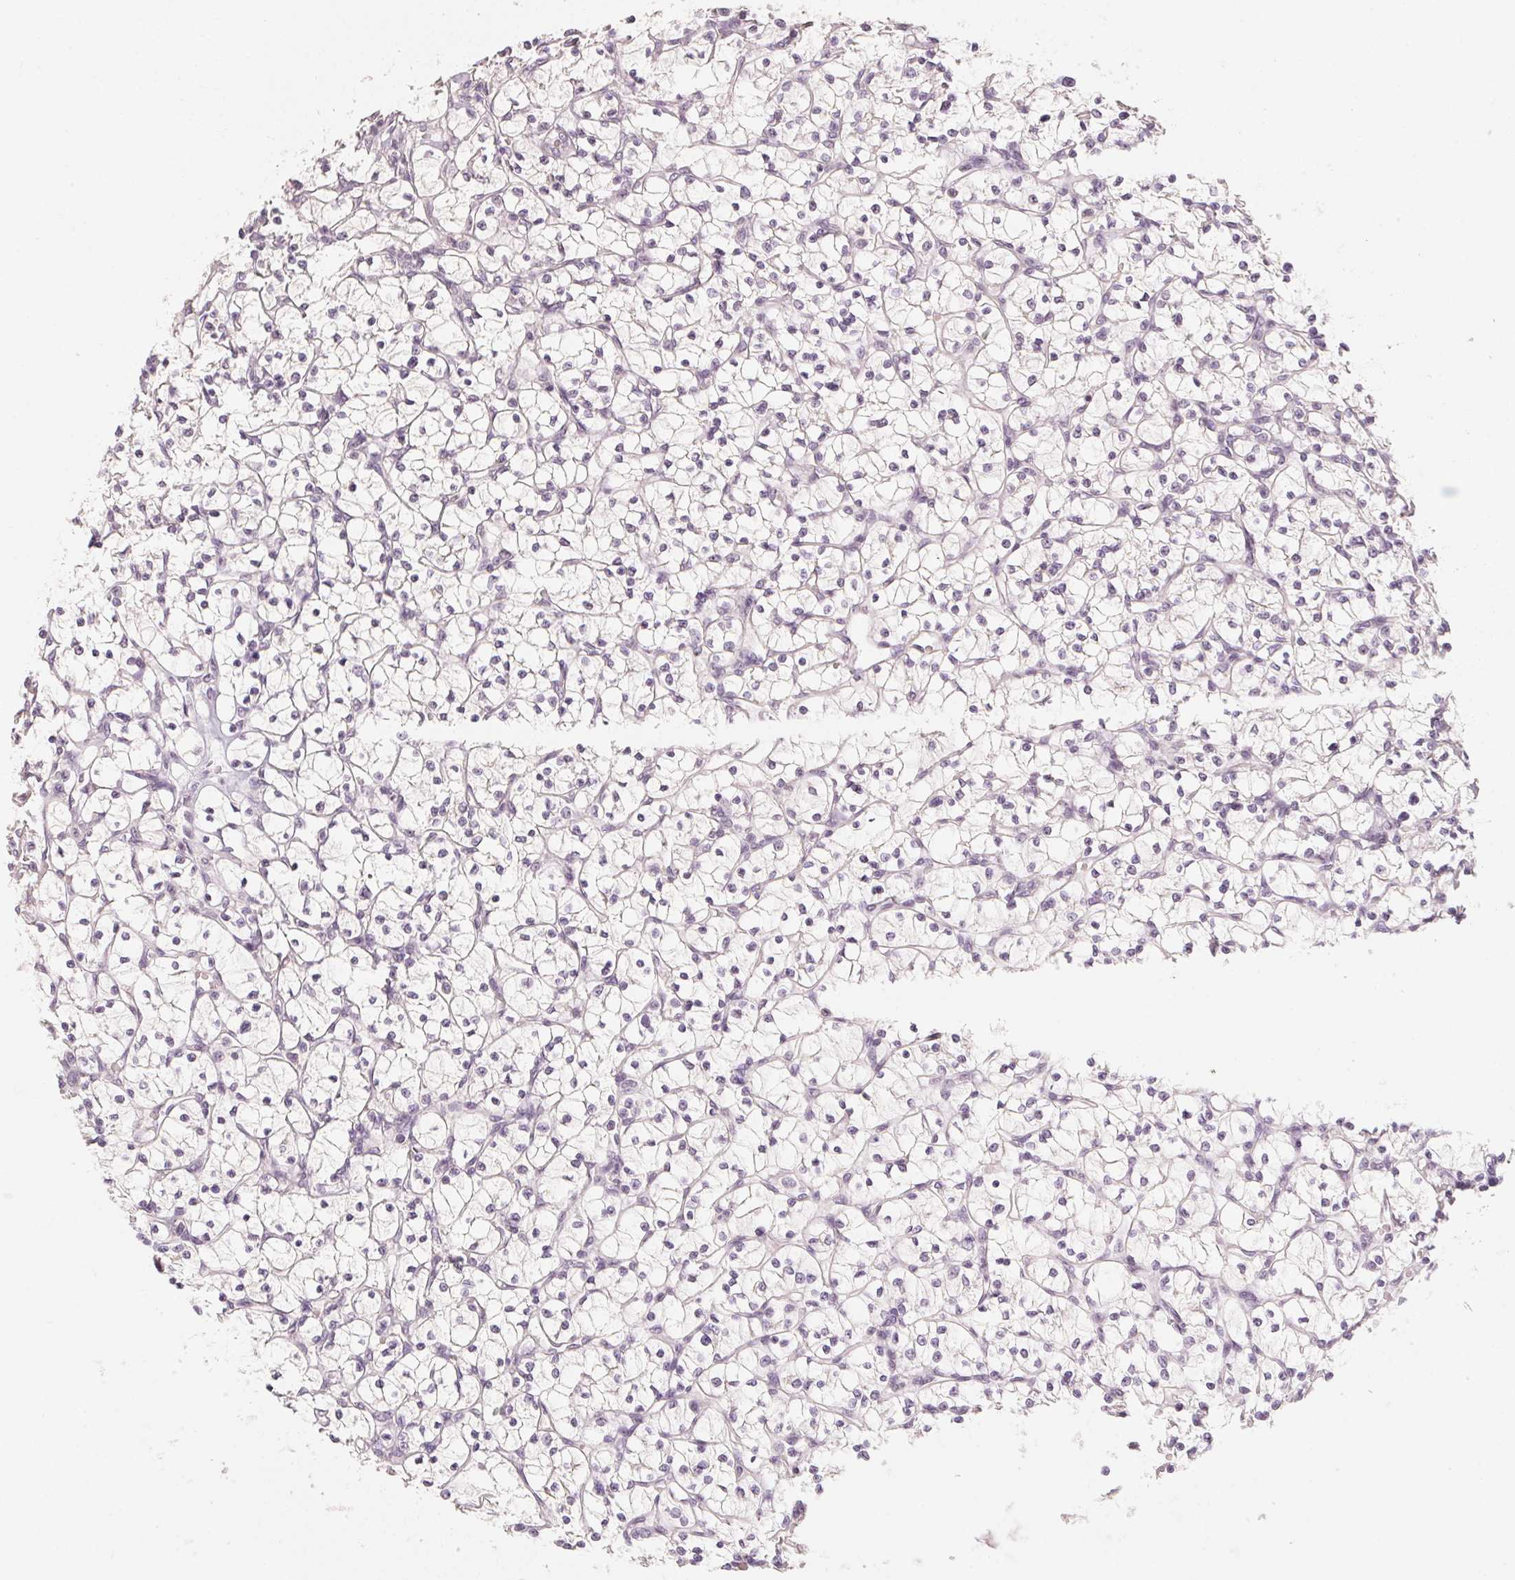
{"staining": {"intensity": "negative", "quantity": "none", "location": "none"}, "tissue": "renal cancer", "cell_type": "Tumor cells", "image_type": "cancer", "snomed": [{"axis": "morphology", "description": "Adenocarcinoma, NOS"}, {"axis": "topography", "description": "Kidney"}], "caption": "An IHC micrograph of adenocarcinoma (renal) is shown. There is no staining in tumor cells of adenocarcinoma (renal). (DAB (3,3'-diaminobenzidine) immunohistochemistry (IHC) with hematoxylin counter stain).", "gene": "CAPZA3", "patient": {"sex": "female", "age": 64}}